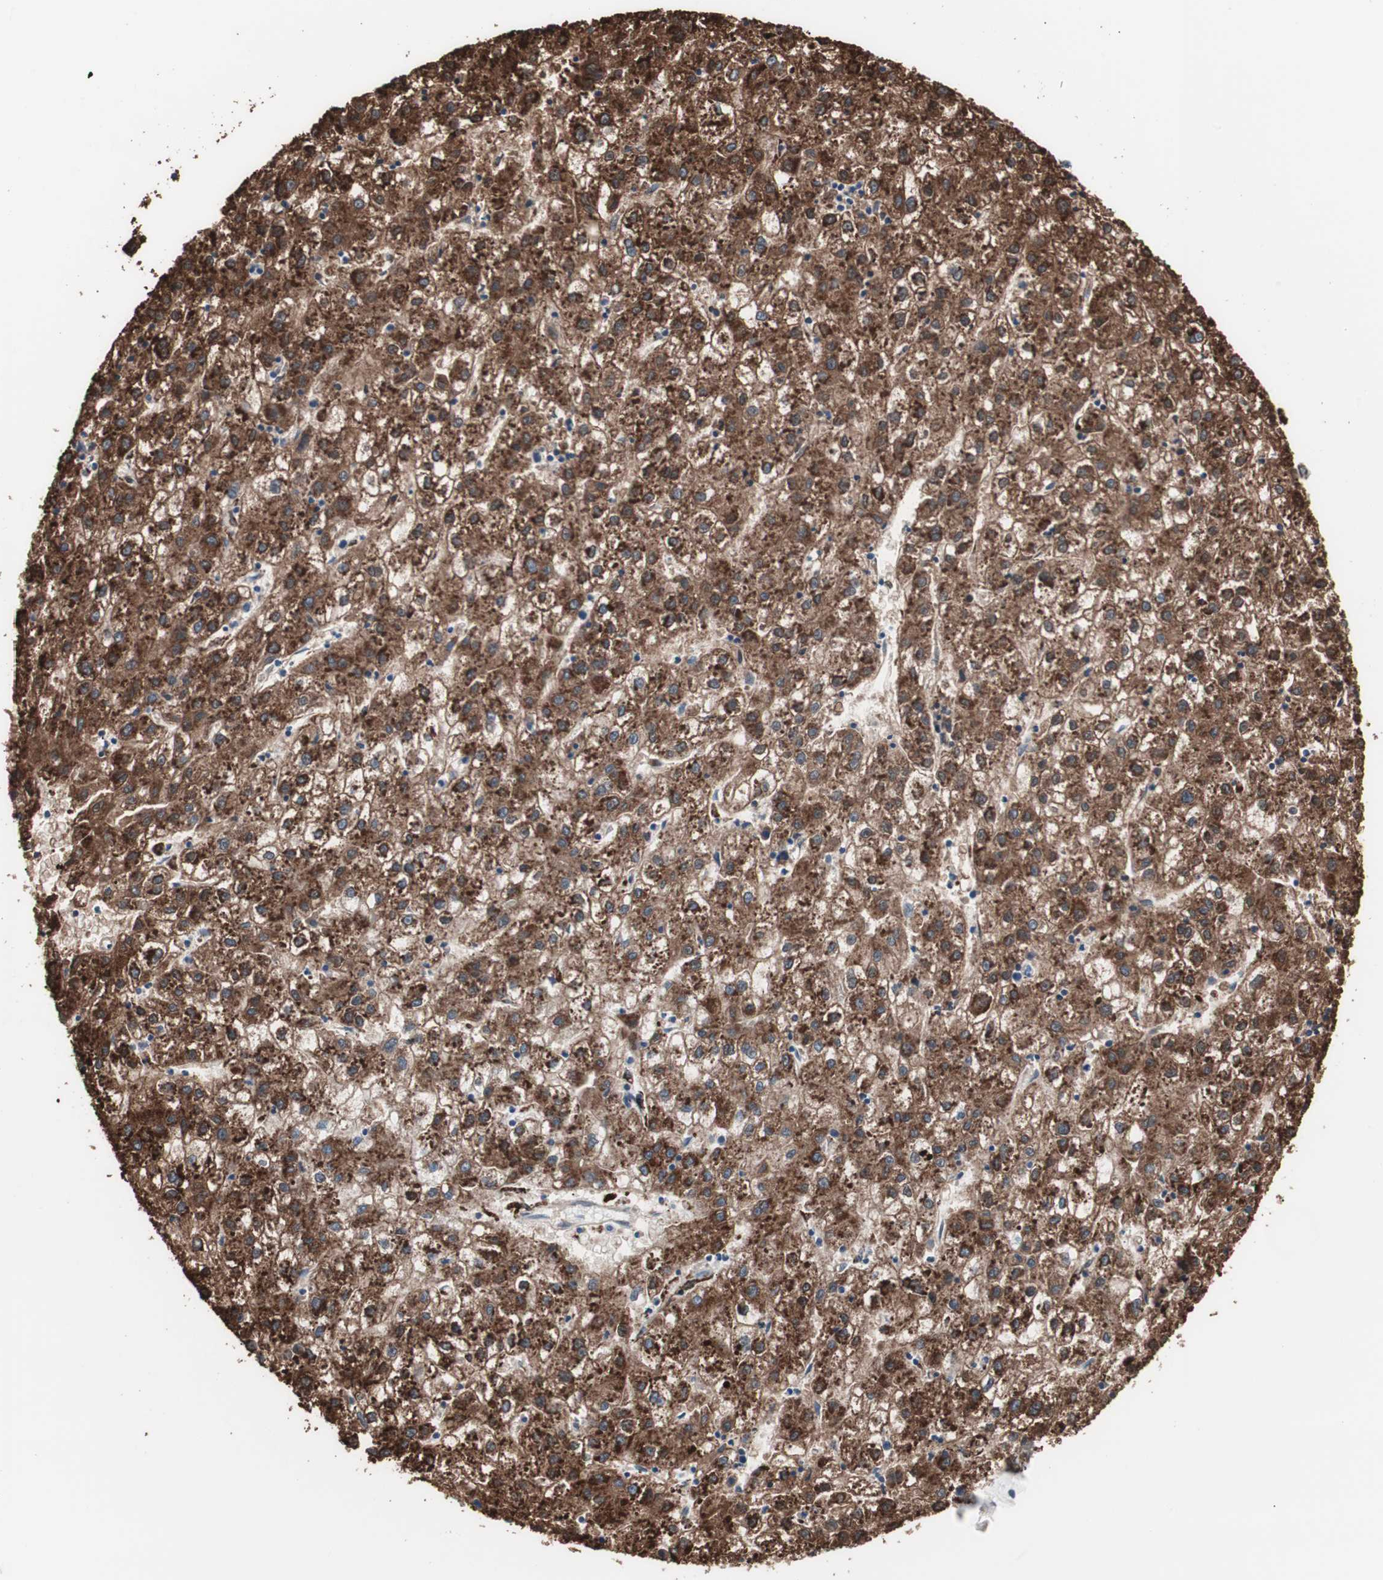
{"staining": {"intensity": "strong", "quantity": ">75%", "location": "cytoplasmic/membranous"}, "tissue": "liver cancer", "cell_type": "Tumor cells", "image_type": "cancer", "snomed": [{"axis": "morphology", "description": "Carcinoma, Hepatocellular, NOS"}, {"axis": "topography", "description": "Liver"}], "caption": "This histopathology image displays liver cancer (hepatocellular carcinoma) stained with immunohistochemistry (IHC) to label a protein in brown. The cytoplasmic/membranous of tumor cells show strong positivity for the protein. Nuclei are counter-stained blue.", "gene": "CCT3", "patient": {"sex": "male", "age": 72}}